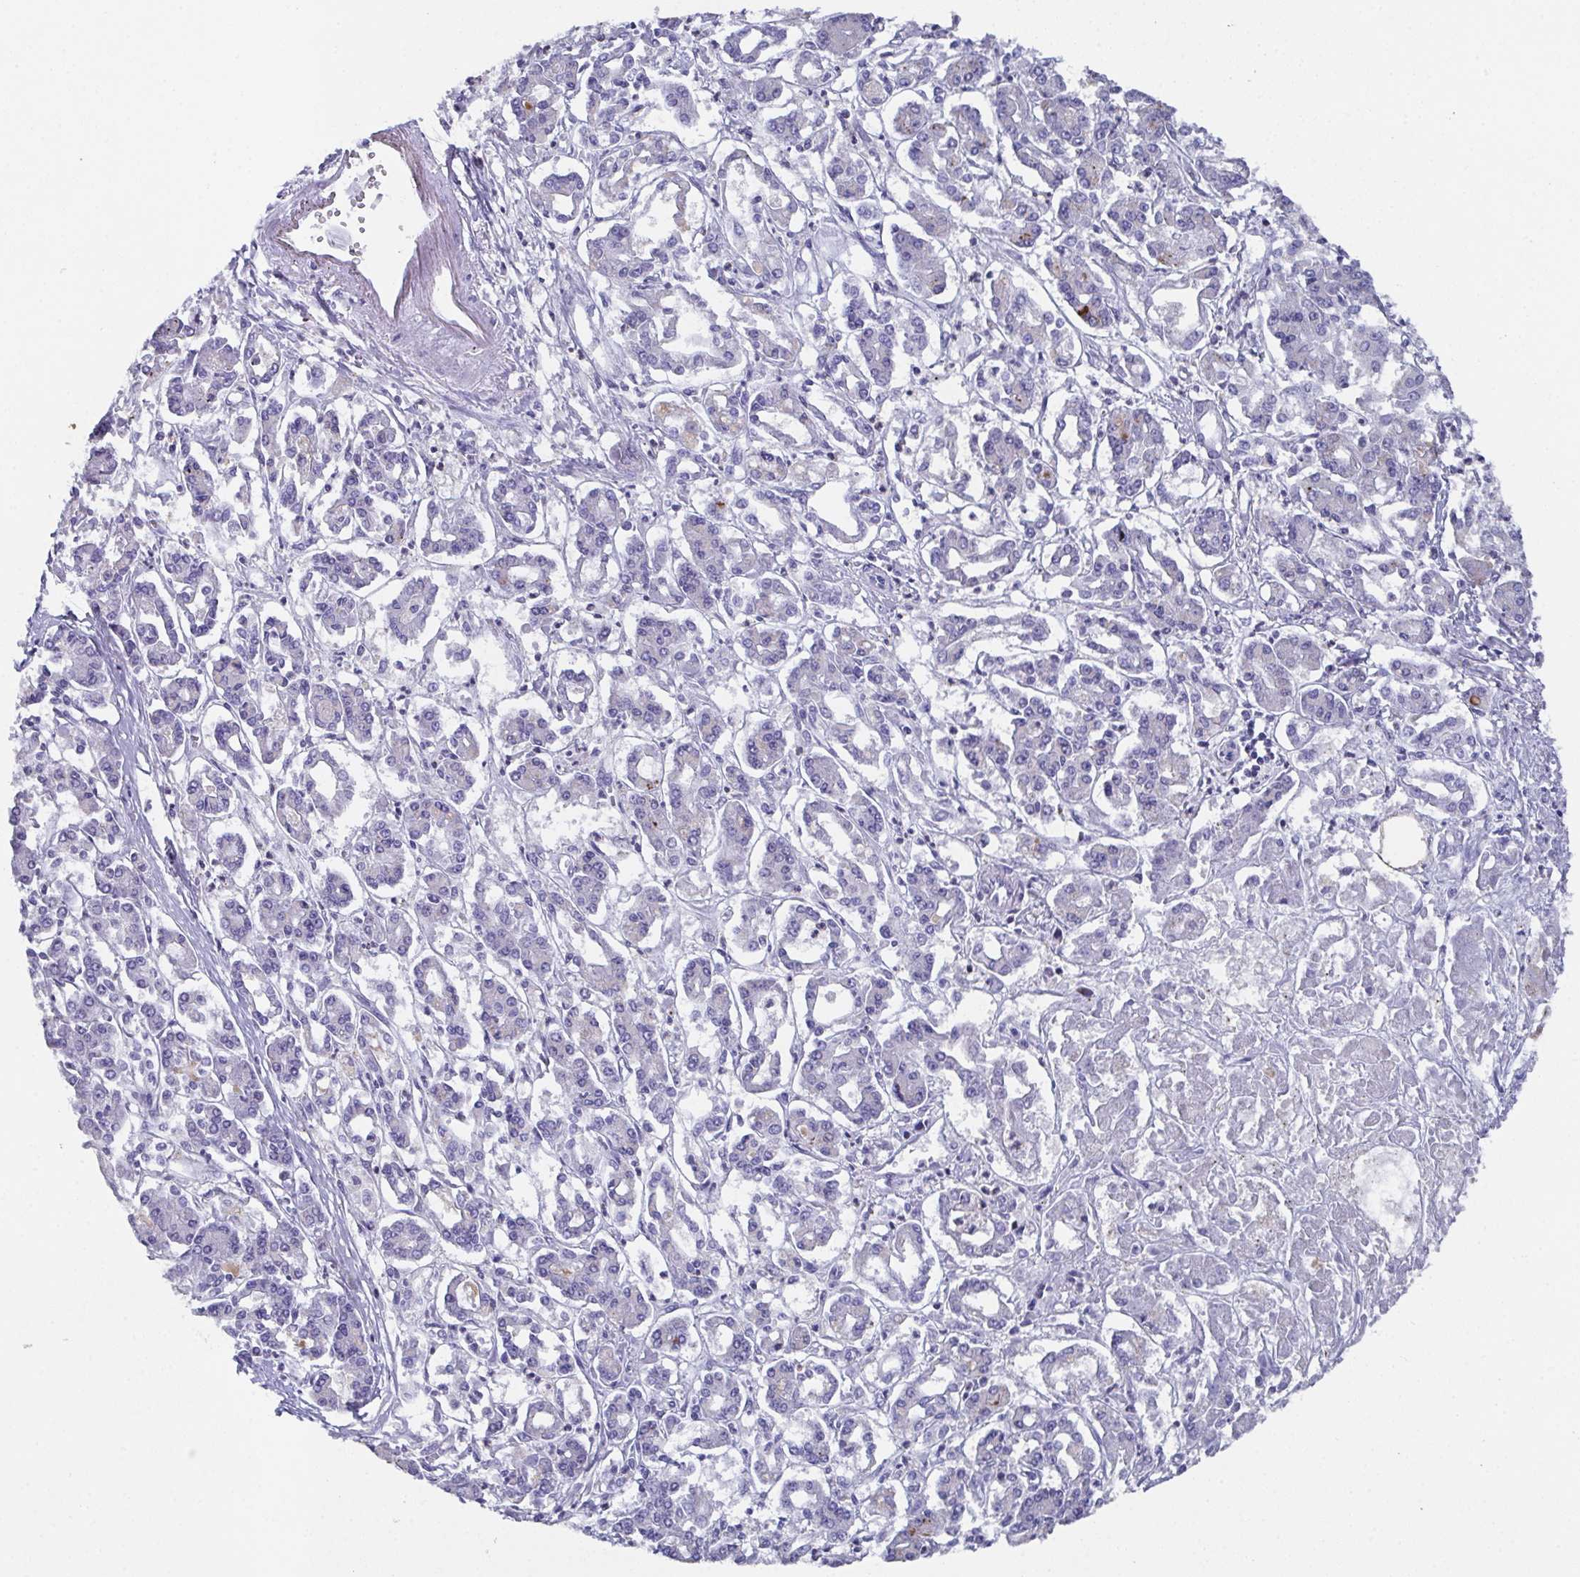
{"staining": {"intensity": "negative", "quantity": "none", "location": "none"}, "tissue": "pancreatic cancer", "cell_type": "Tumor cells", "image_type": "cancer", "snomed": [{"axis": "morphology", "description": "Adenocarcinoma, NOS"}, {"axis": "topography", "description": "Pancreas"}], "caption": "Adenocarcinoma (pancreatic) was stained to show a protein in brown. There is no significant positivity in tumor cells.", "gene": "SSC4D", "patient": {"sex": "male", "age": 85}}